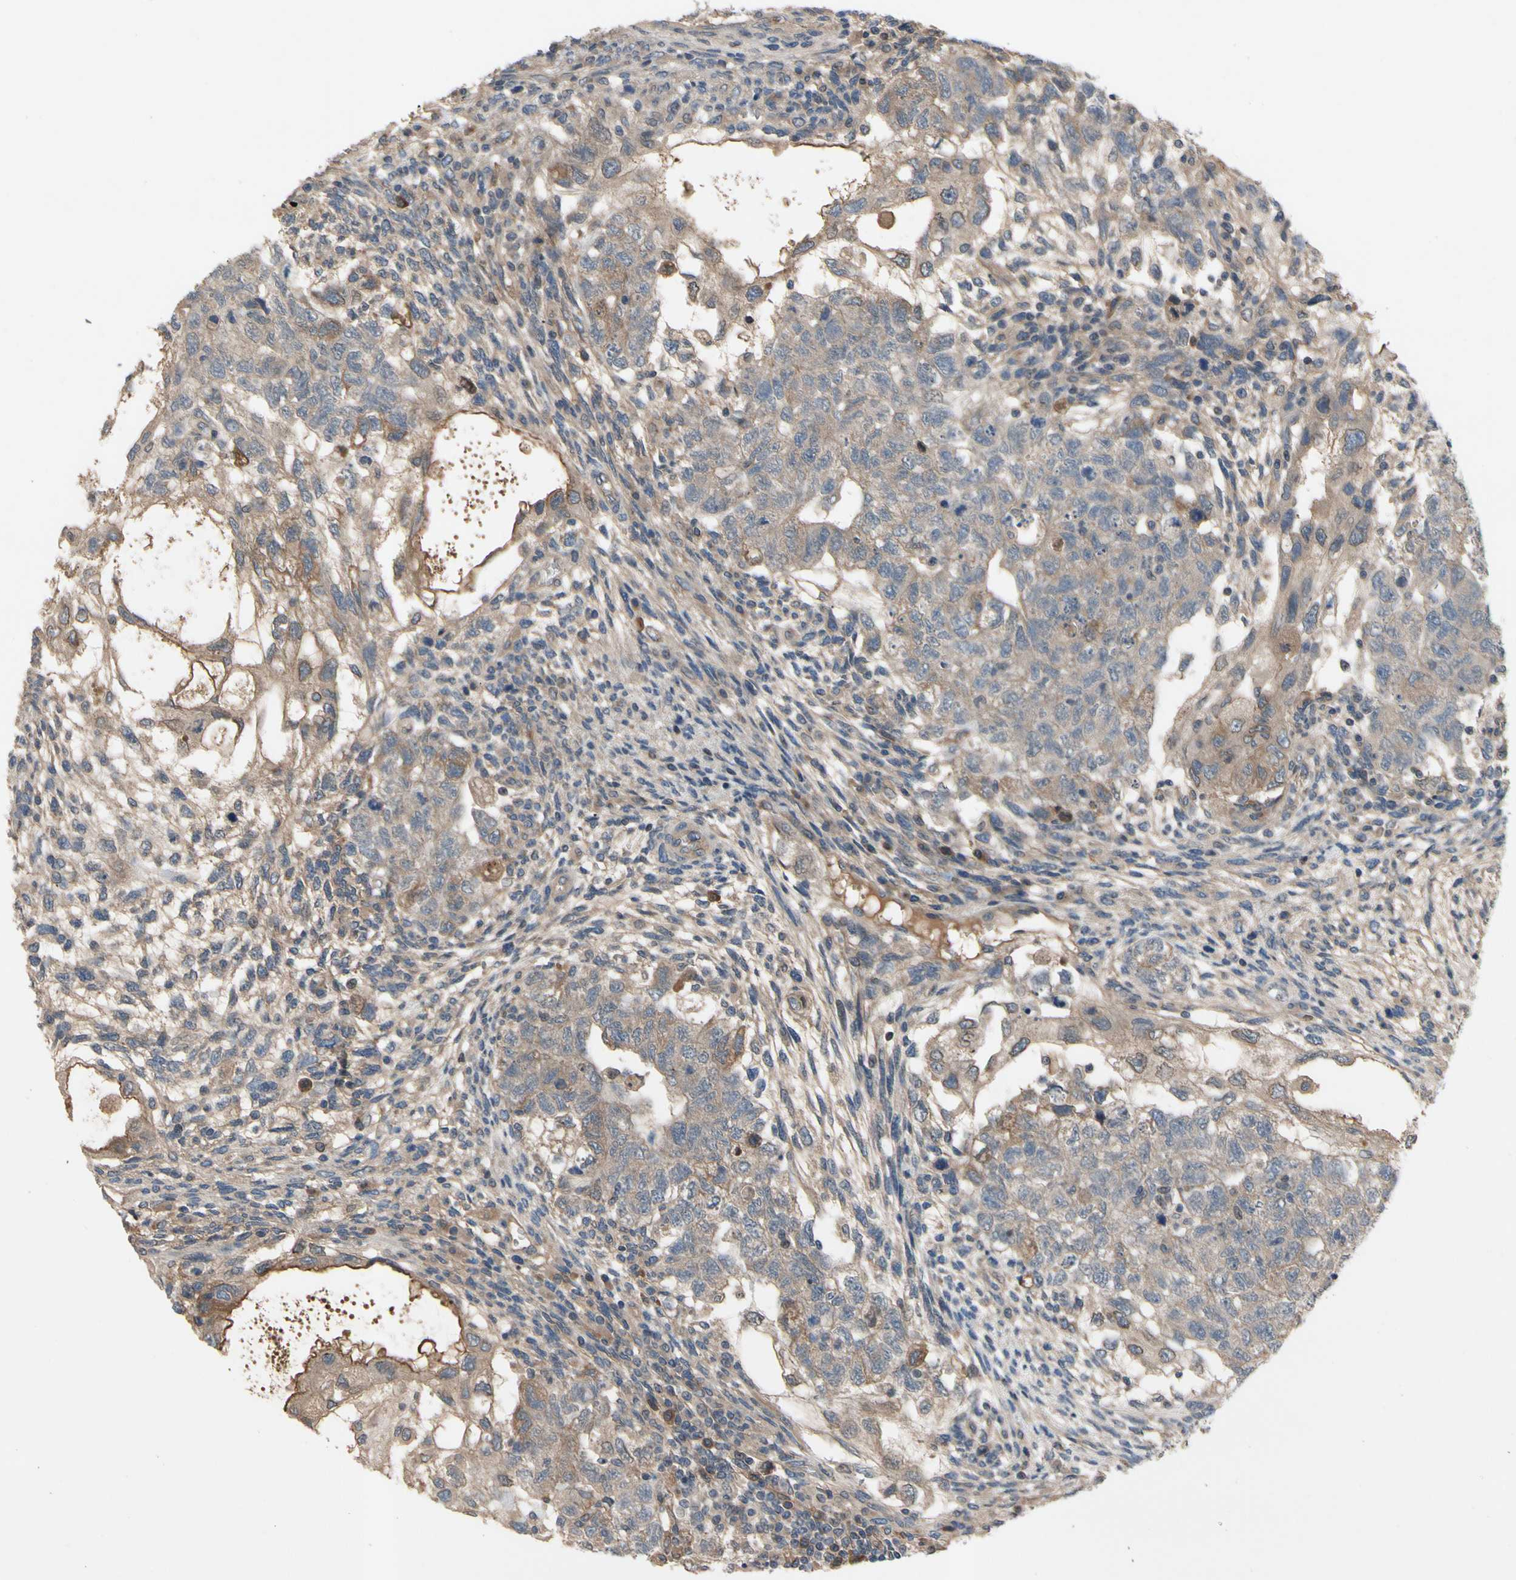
{"staining": {"intensity": "weak", "quantity": ">75%", "location": "cytoplasmic/membranous"}, "tissue": "testis cancer", "cell_type": "Tumor cells", "image_type": "cancer", "snomed": [{"axis": "morphology", "description": "Normal tissue, NOS"}, {"axis": "morphology", "description": "Carcinoma, Embryonal, NOS"}, {"axis": "topography", "description": "Testis"}], "caption": "Tumor cells exhibit low levels of weak cytoplasmic/membranous positivity in approximately >75% of cells in testis cancer. The staining was performed using DAB (3,3'-diaminobenzidine) to visualize the protein expression in brown, while the nuclei were stained in blue with hematoxylin (Magnification: 20x).", "gene": "ICAM5", "patient": {"sex": "male", "age": 36}}